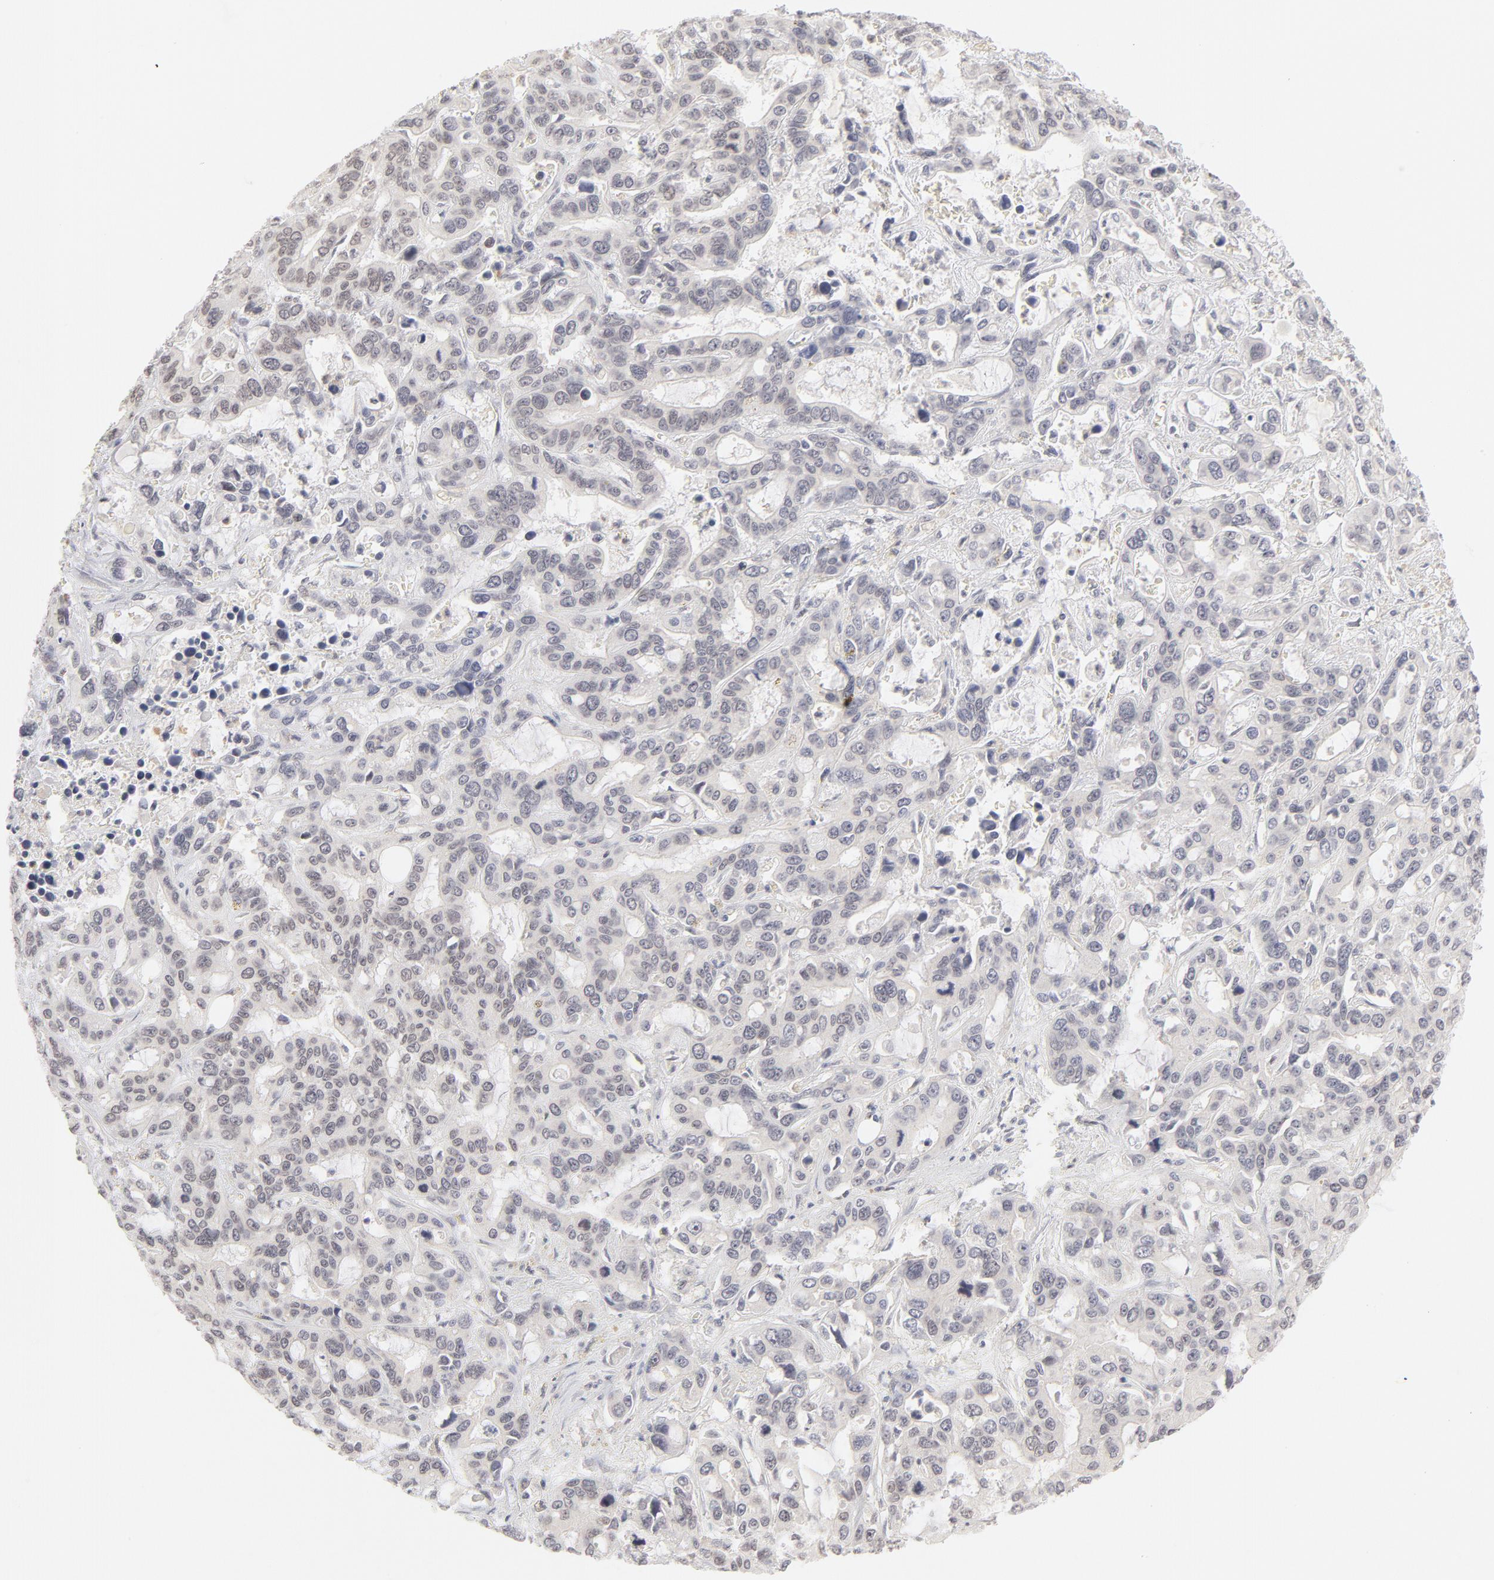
{"staining": {"intensity": "negative", "quantity": "none", "location": "none"}, "tissue": "liver cancer", "cell_type": "Tumor cells", "image_type": "cancer", "snomed": [{"axis": "morphology", "description": "Cholangiocarcinoma"}, {"axis": "topography", "description": "Liver"}], "caption": "This is an IHC image of human liver cancer. There is no positivity in tumor cells.", "gene": "PBX3", "patient": {"sex": "female", "age": 65}}